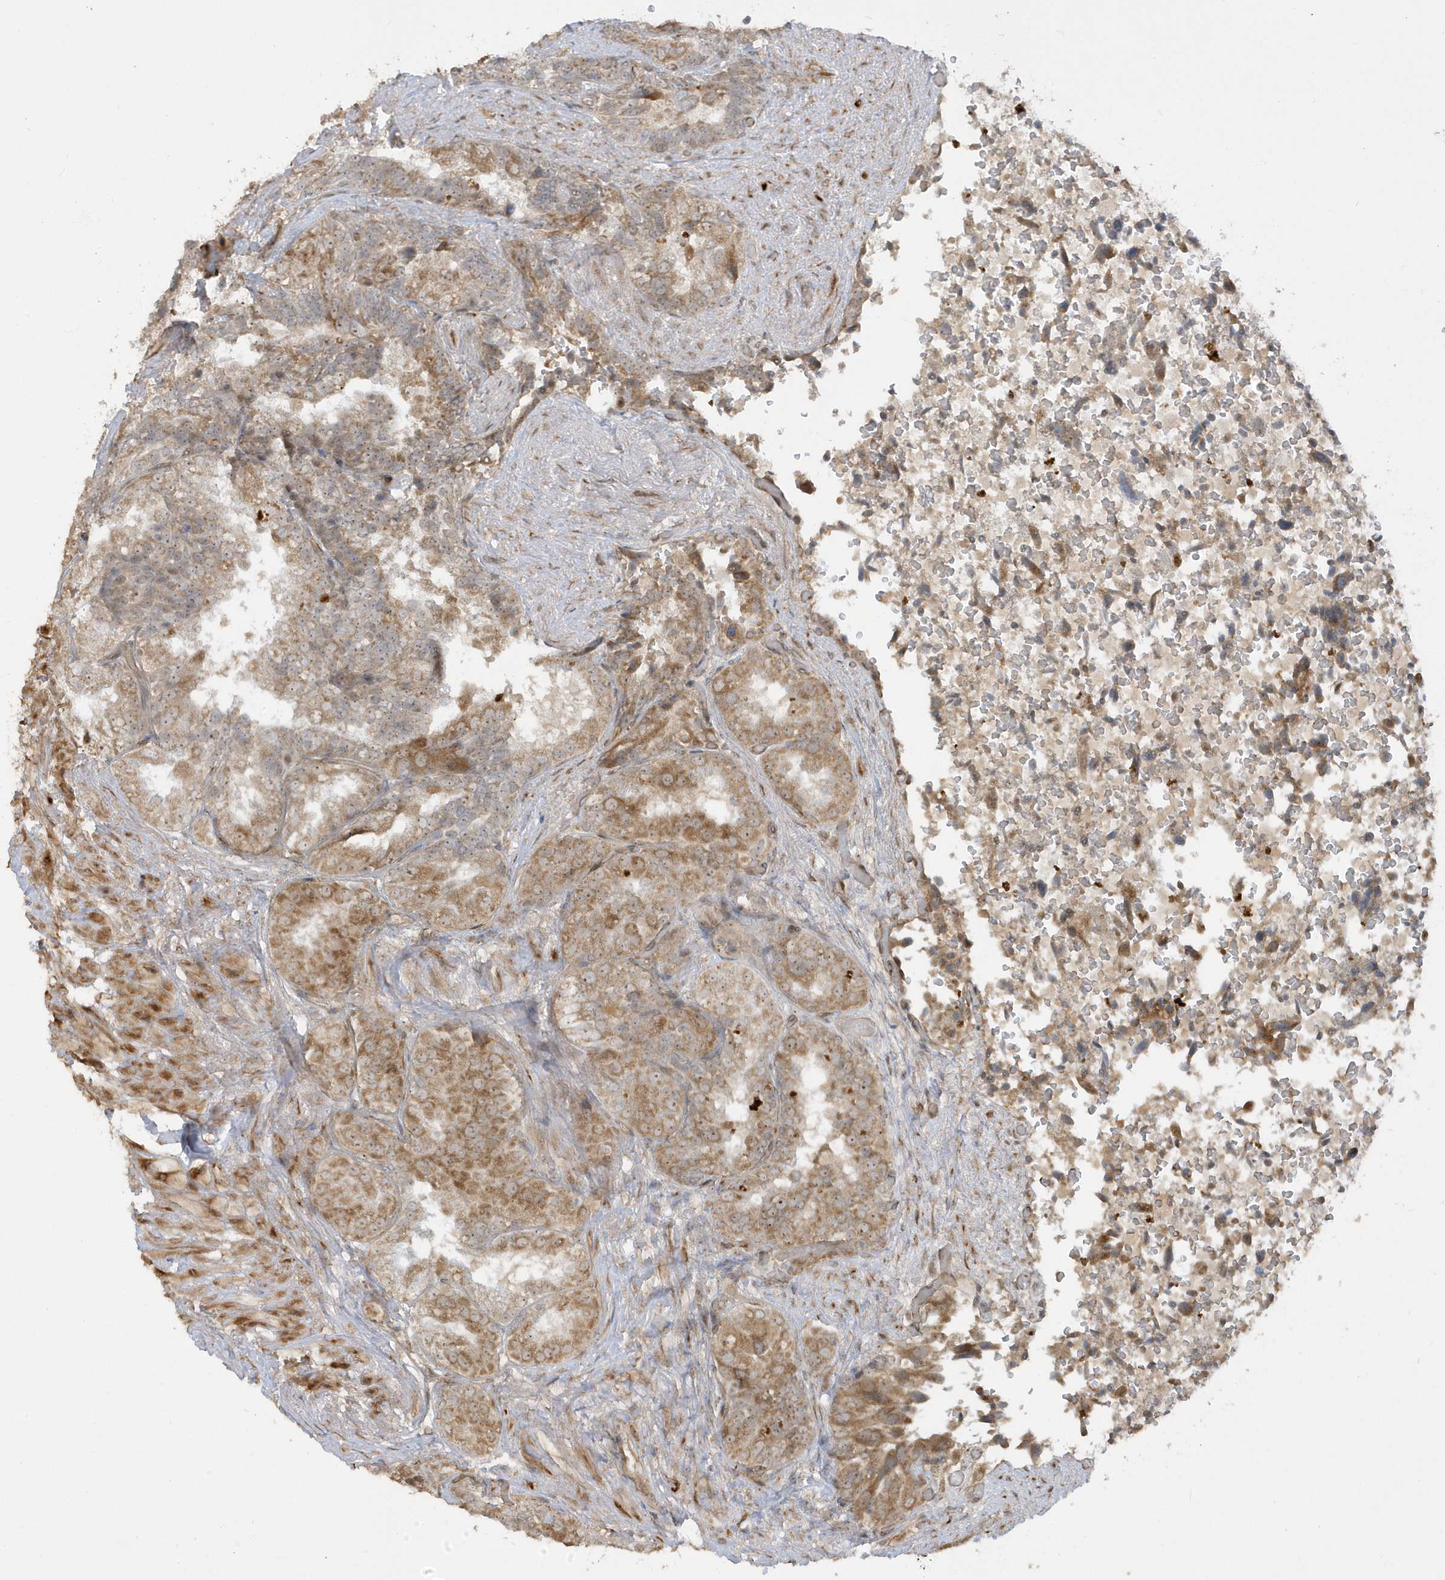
{"staining": {"intensity": "moderate", "quantity": ">75%", "location": "cytoplasmic/membranous"}, "tissue": "seminal vesicle", "cell_type": "Glandular cells", "image_type": "normal", "snomed": [{"axis": "morphology", "description": "Normal tissue, NOS"}, {"axis": "topography", "description": "Seminal veicle"}, {"axis": "topography", "description": "Peripheral nerve tissue"}], "caption": "Glandular cells display medium levels of moderate cytoplasmic/membranous expression in about >75% of cells in benign seminal vesicle.", "gene": "ECM2", "patient": {"sex": "male", "age": 63}}